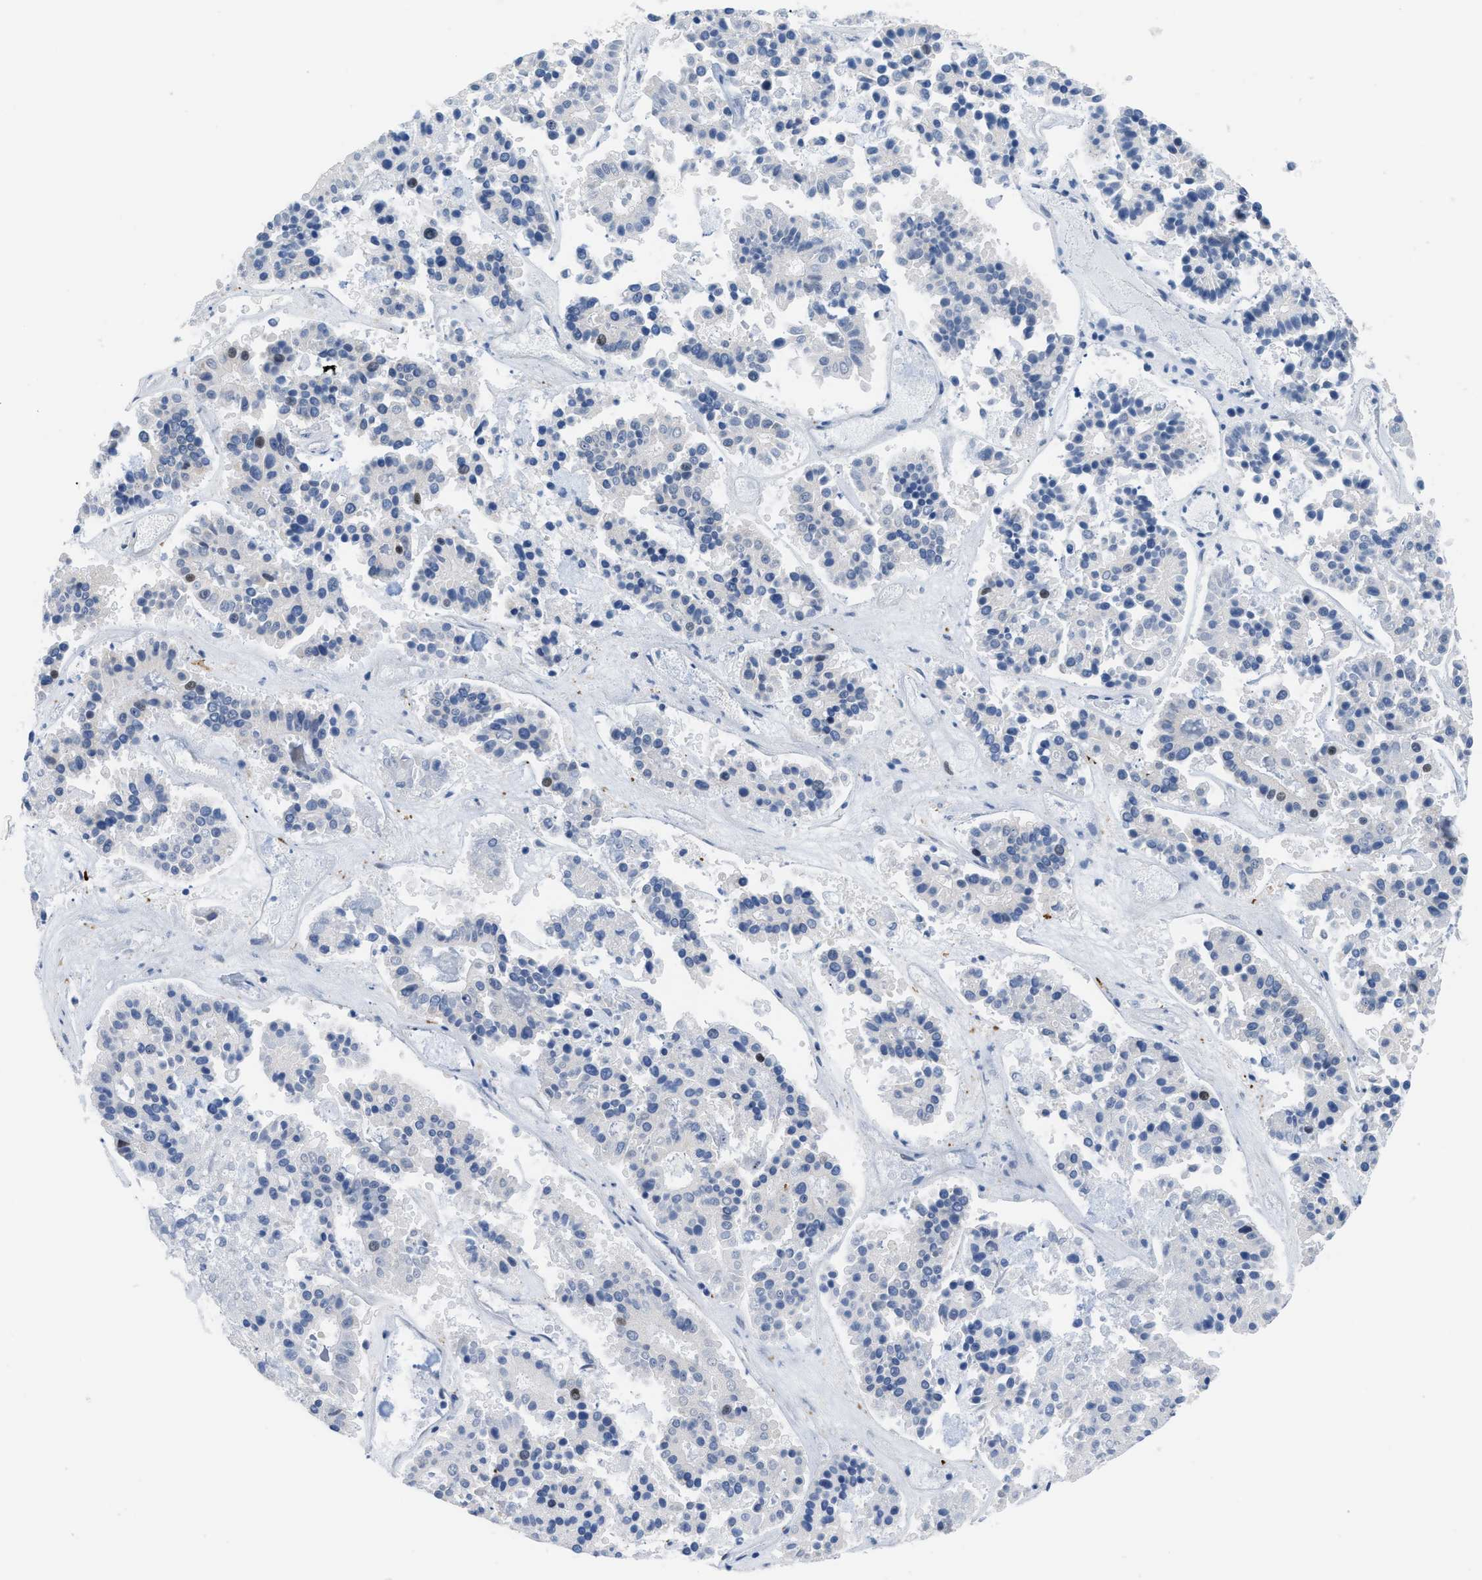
{"staining": {"intensity": "negative", "quantity": "none", "location": "none"}, "tissue": "pancreatic cancer", "cell_type": "Tumor cells", "image_type": "cancer", "snomed": [{"axis": "morphology", "description": "Adenocarcinoma, NOS"}, {"axis": "topography", "description": "Pancreas"}], "caption": "Tumor cells show no significant staining in pancreatic adenocarcinoma. (DAB (3,3'-diaminobenzidine) immunohistochemistry, high magnification).", "gene": "ATP9A", "patient": {"sex": "male", "age": 50}}